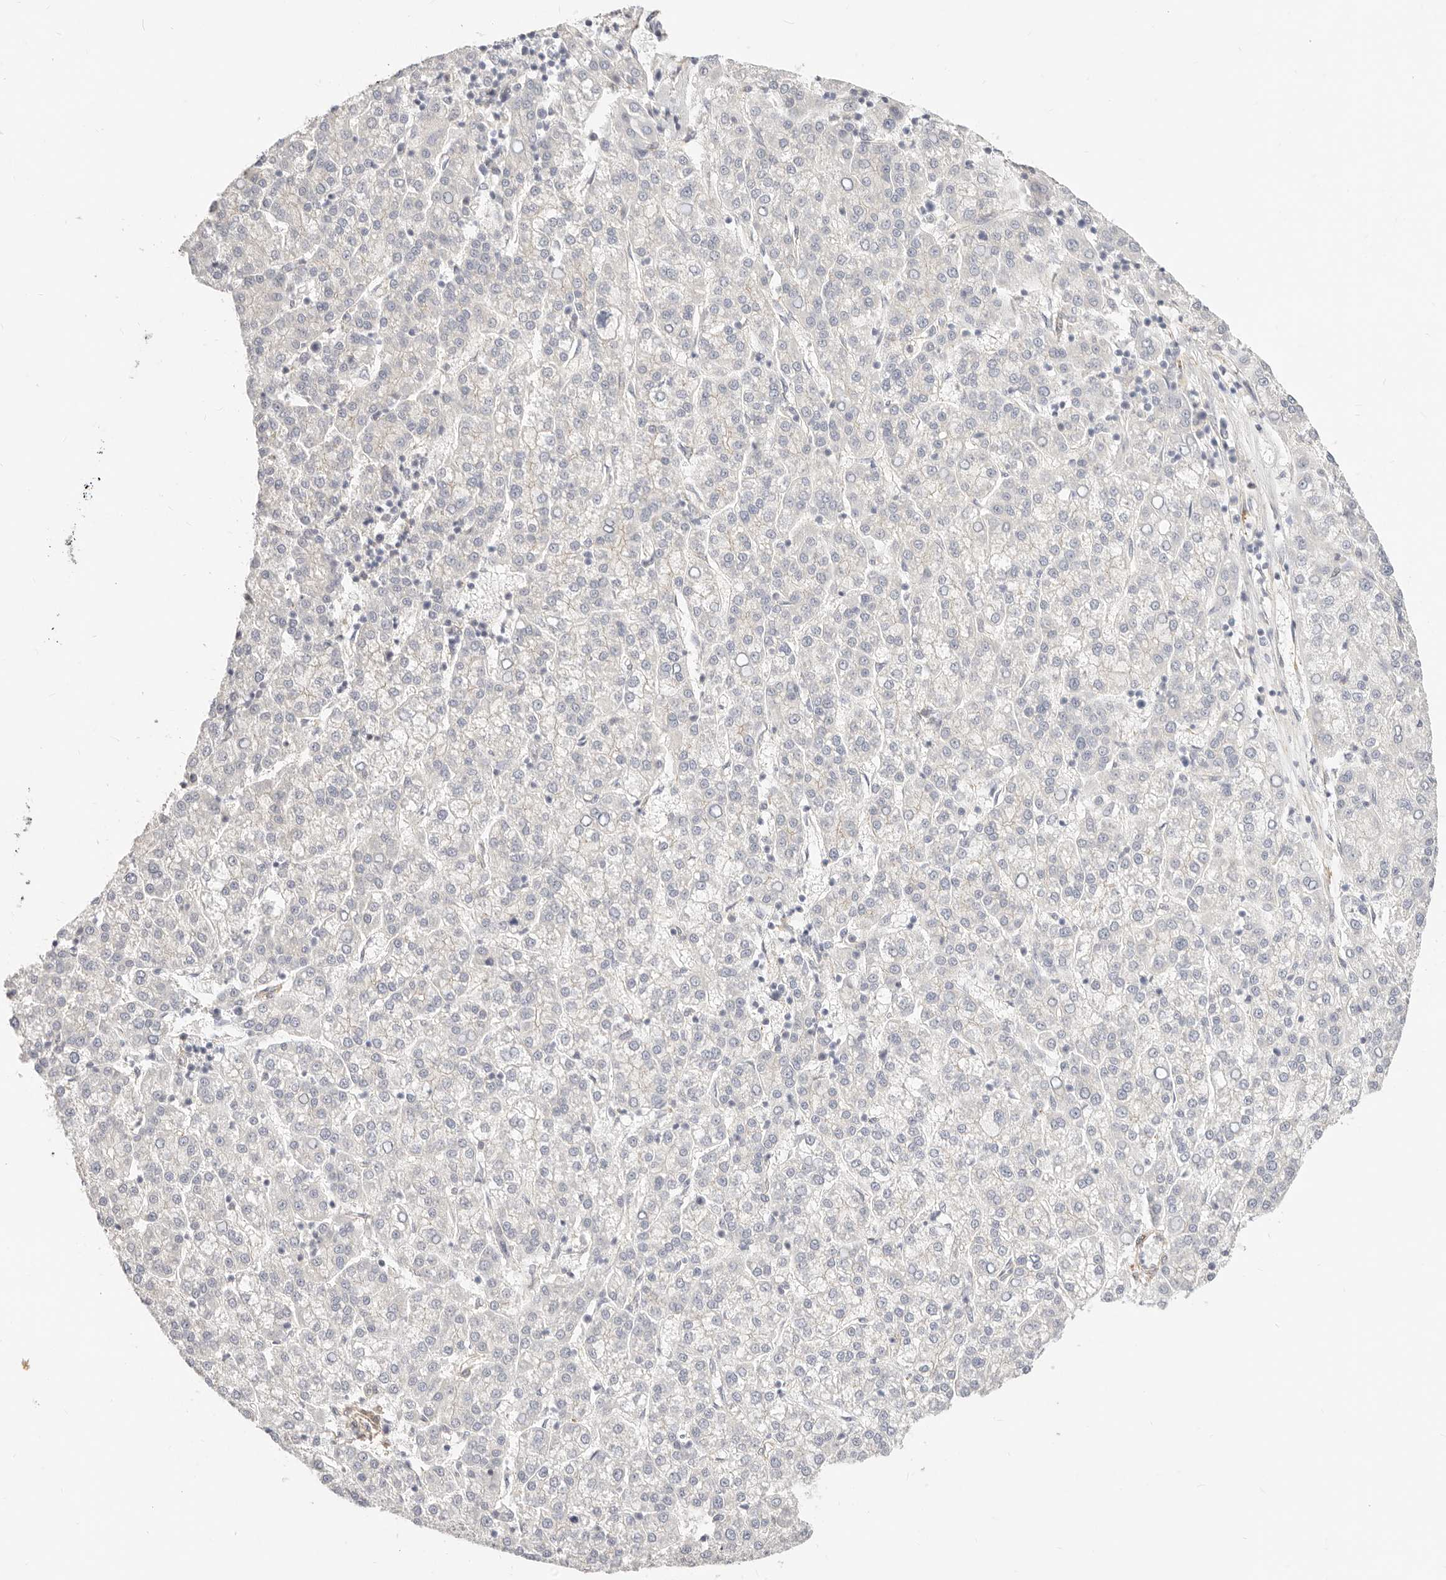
{"staining": {"intensity": "negative", "quantity": "none", "location": "none"}, "tissue": "liver cancer", "cell_type": "Tumor cells", "image_type": "cancer", "snomed": [{"axis": "morphology", "description": "Carcinoma, Hepatocellular, NOS"}, {"axis": "topography", "description": "Liver"}], "caption": "Immunohistochemistry of human liver hepatocellular carcinoma demonstrates no expression in tumor cells.", "gene": "UBXN10", "patient": {"sex": "female", "age": 58}}